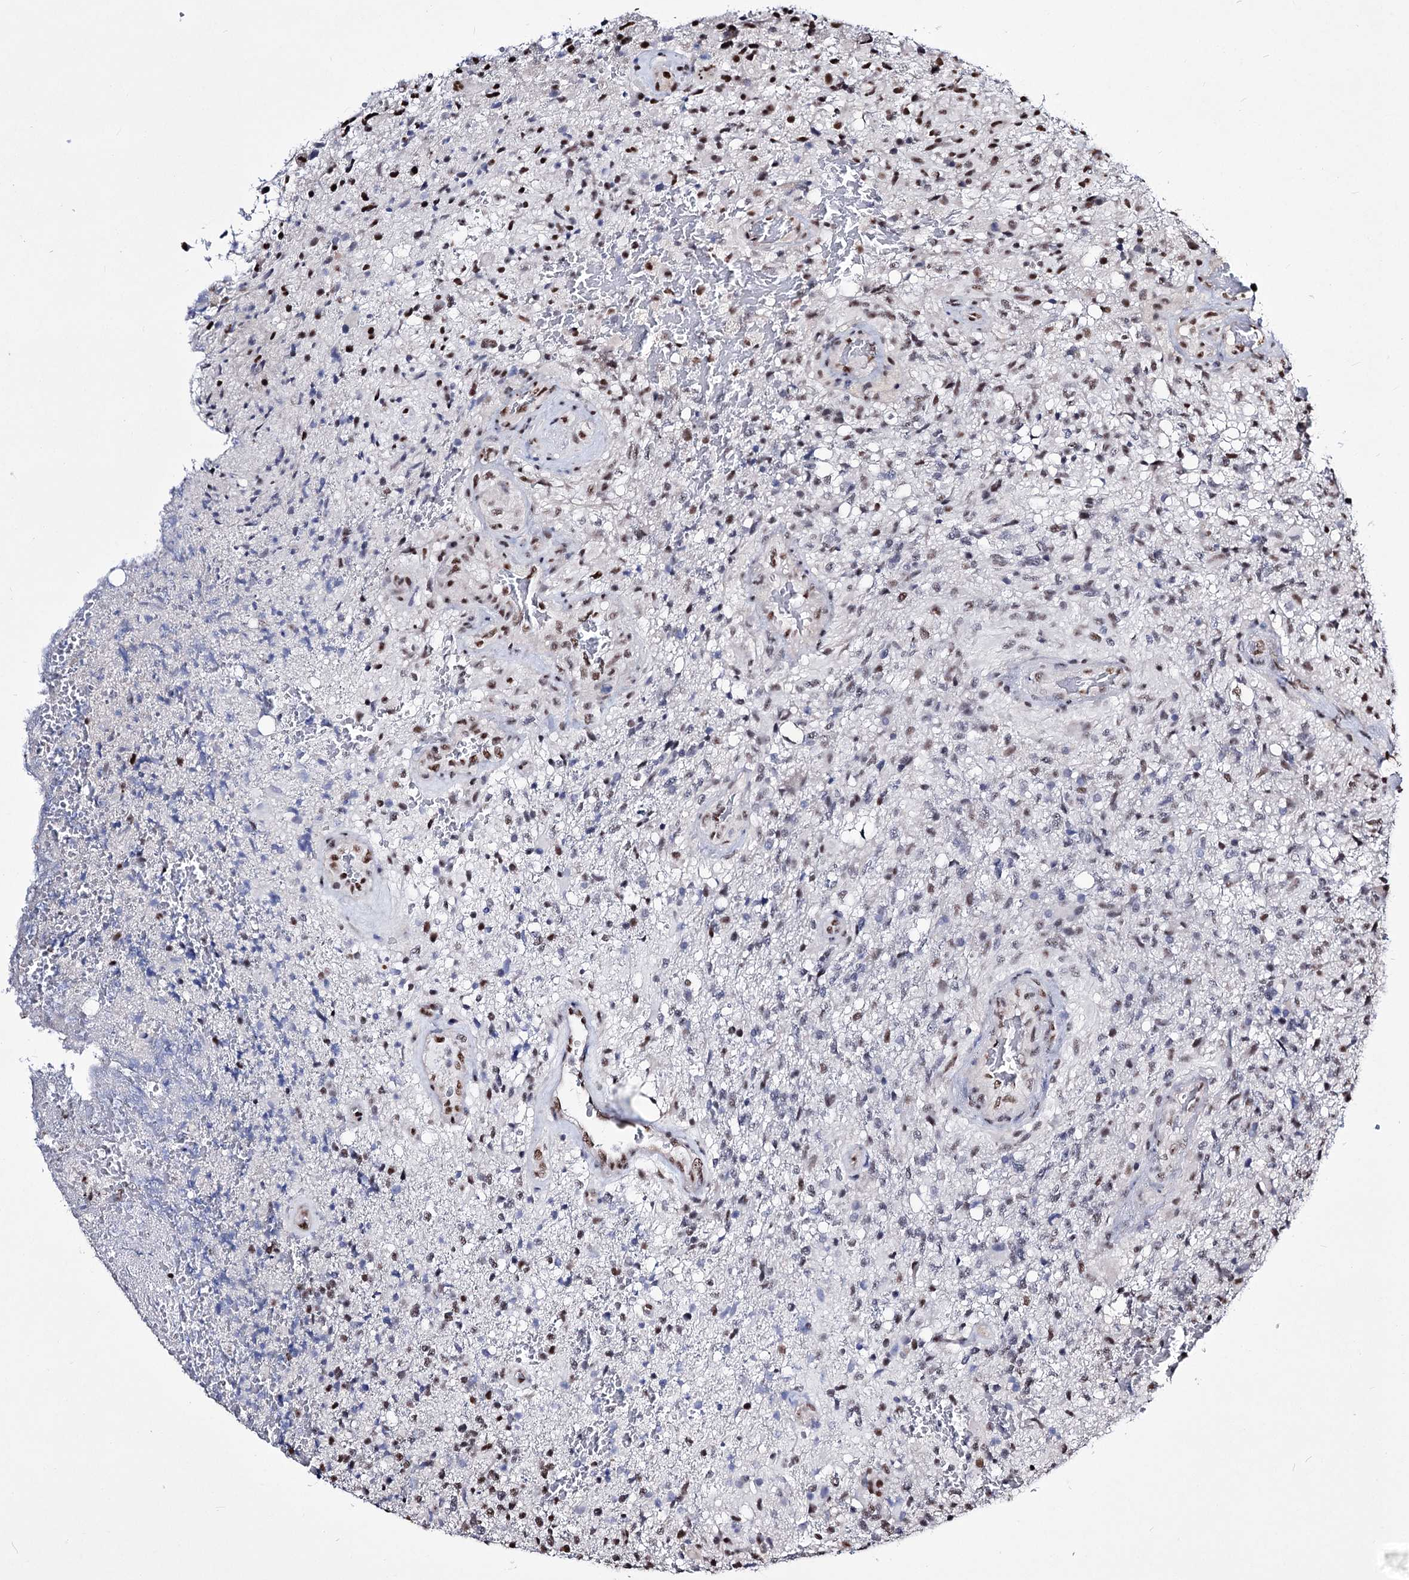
{"staining": {"intensity": "moderate", "quantity": "25%-75%", "location": "nuclear"}, "tissue": "glioma", "cell_type": "Tumor cells", "image_type": "cancer", "snomed": [{"axis": "morphology", "description": "Glioma, malignant, High grade"}, {"axis": "topography", "description": "Brain"}], "caption": "Protein staining exhibits moderate nuclear staining in about 25%-75% of tumor cells in malignant glioma (high-grade). Immunohistochemistry (ihc) stains the protein in brown and the nuclei are stained blue.", "gene": "CHMP7", "patient": {"sex": "male", "age": 56}}